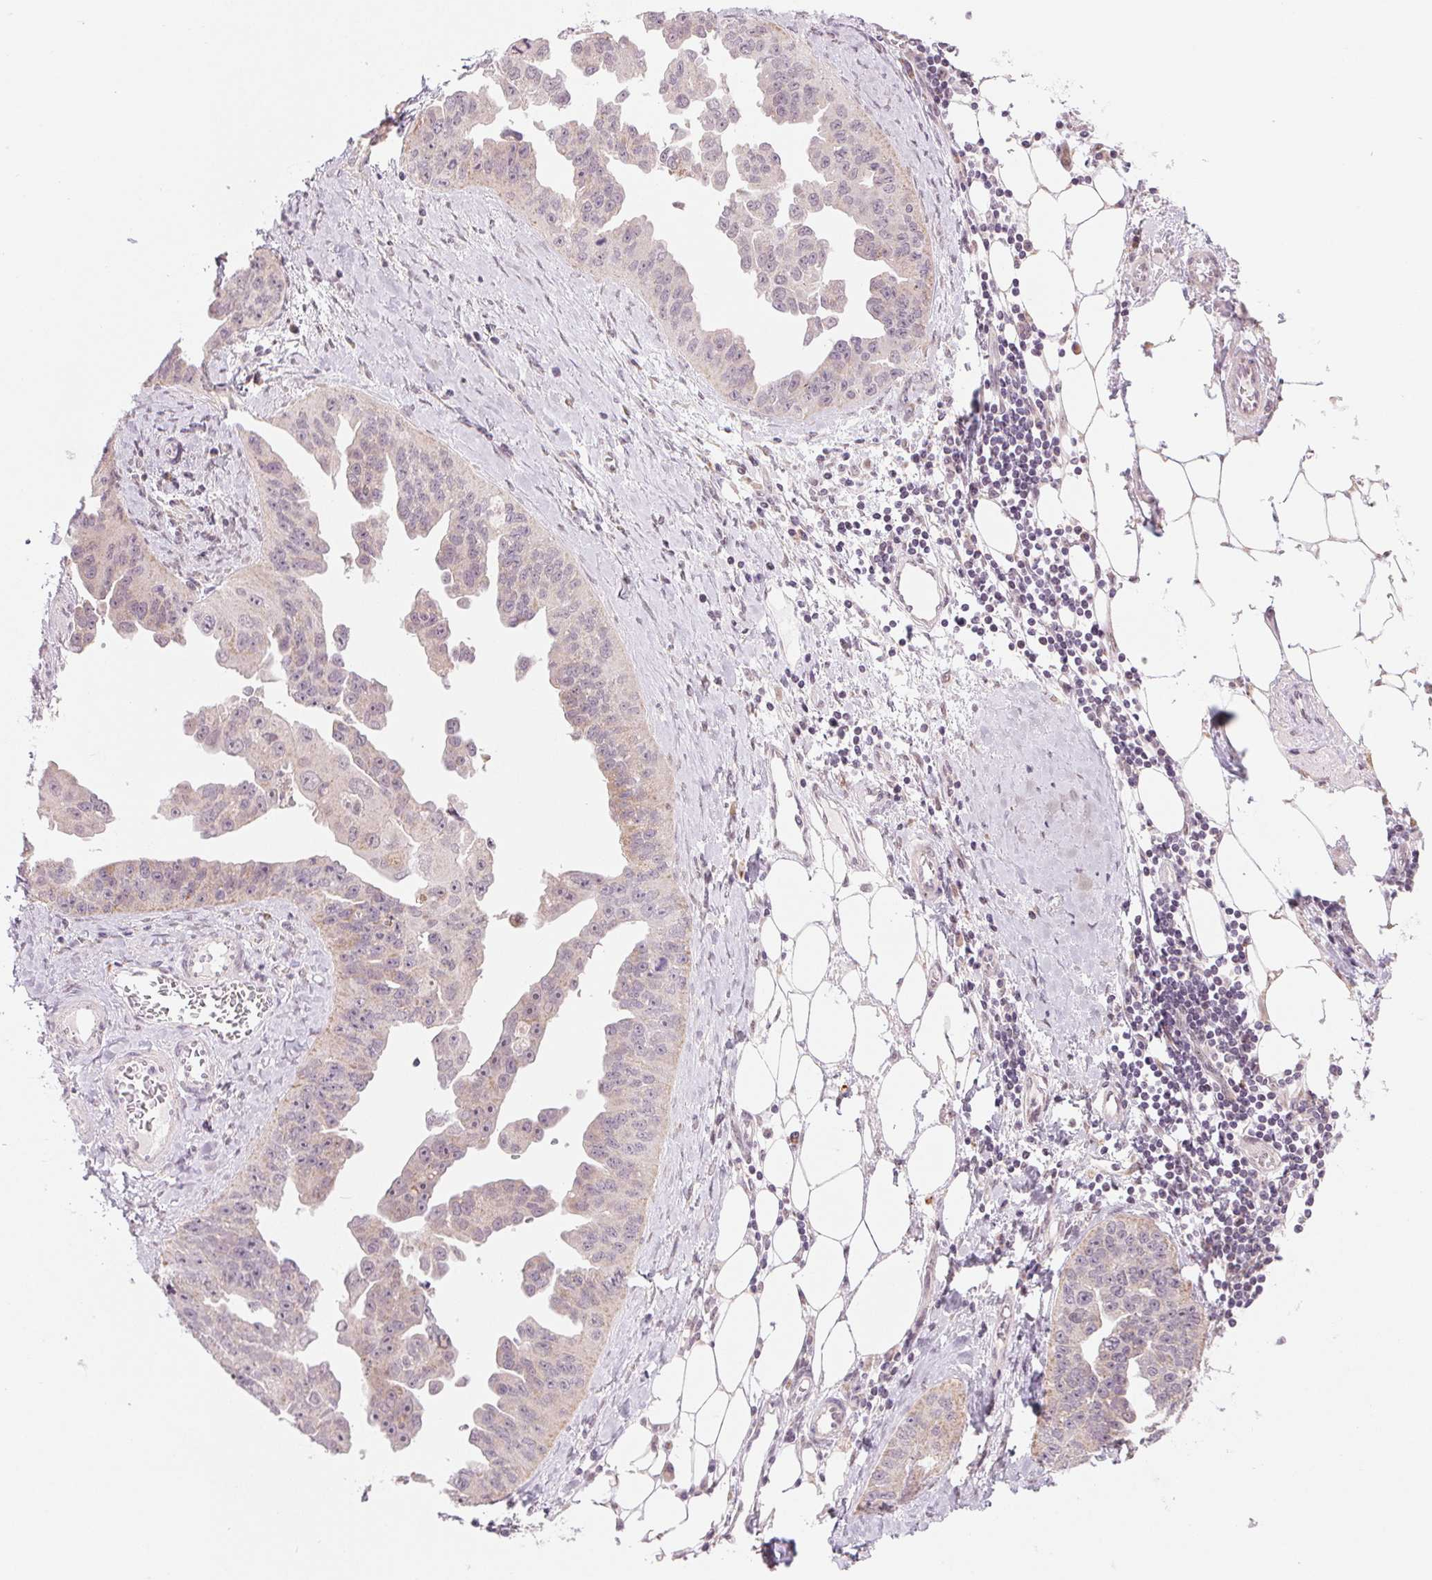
{"staining": {"intensity": "negative", "quantity": "none", "location": "none"}, "tissue": "ovarian cancer", "cell_type": "Tumor cells", "image_type": "cancer", "snomed": [{"axis": "morphology", "description": "Cystadenocarcinoma, serous, NOS"}, {"axis": "topography", "description": "Ovary"}], "caption": "DAB (3,3'-diaminobenzidine) immunohistochemical staining of serous cystadenocarcinoma (ovarian) displays no significant expression in tumor cells.", "gene": "ARHGAP32", "patient": {"sex": "female", "age": 75}}